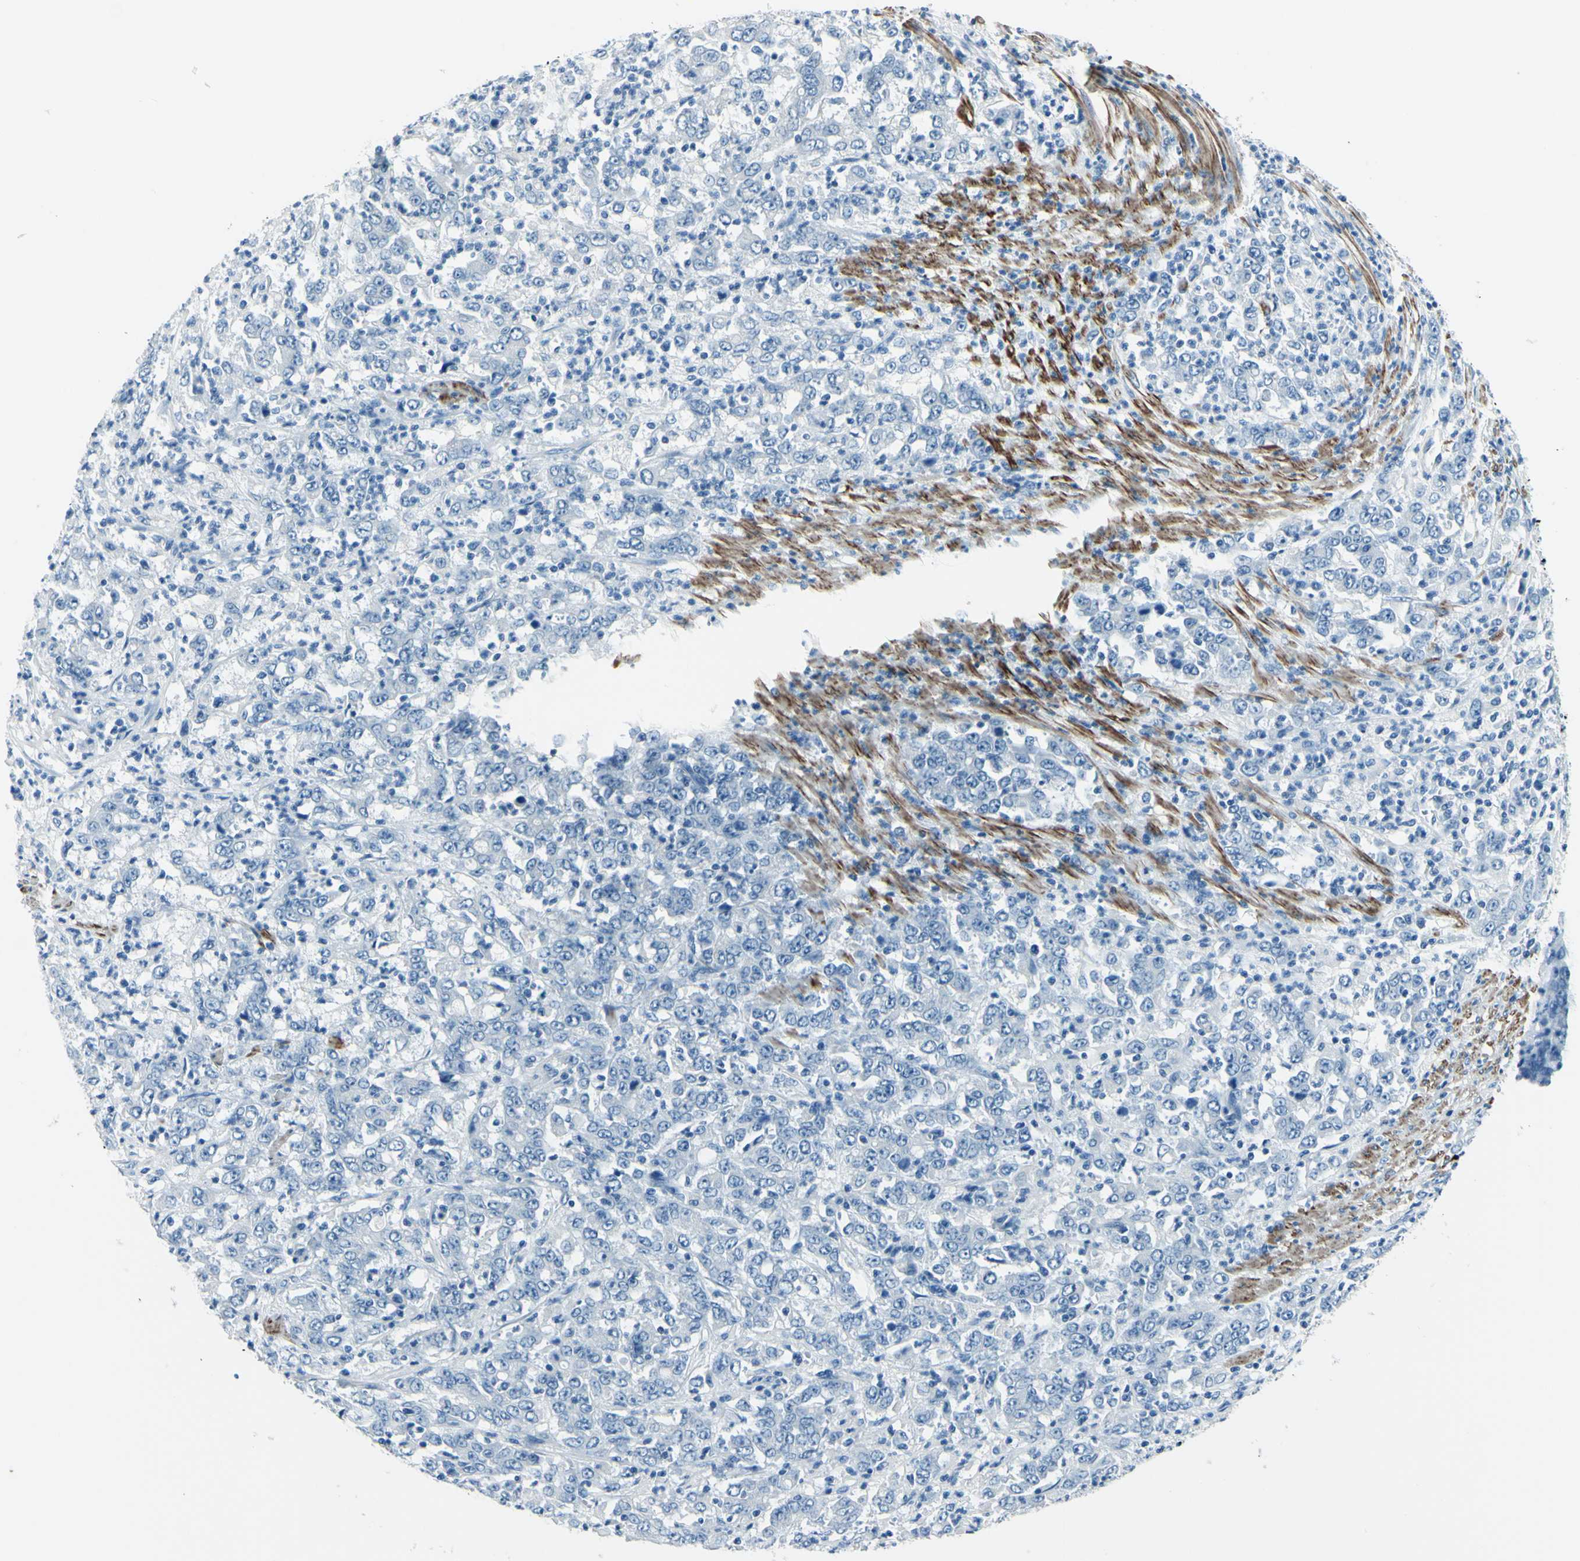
{"staining": {"intensity": "negative", "quantity": "none", "location": "none"}, "tissue": "stomach cancer", "cell_type": "Tumor cells", "image_type": "cancer", "snomed": [{"axis": "morphology", "description": "Adenocarcinoma, NOS"}, {"axis": "topography", "description": "Stomach, lower"}], "caption": "Immunohistochemistry micrograph of stomach cancer (adenocarcinoma) stained for a protein (brown), which shows no expression in tumor cells.", "gene": "CDH15", "patient": {"sex": "female", "age": 71}}